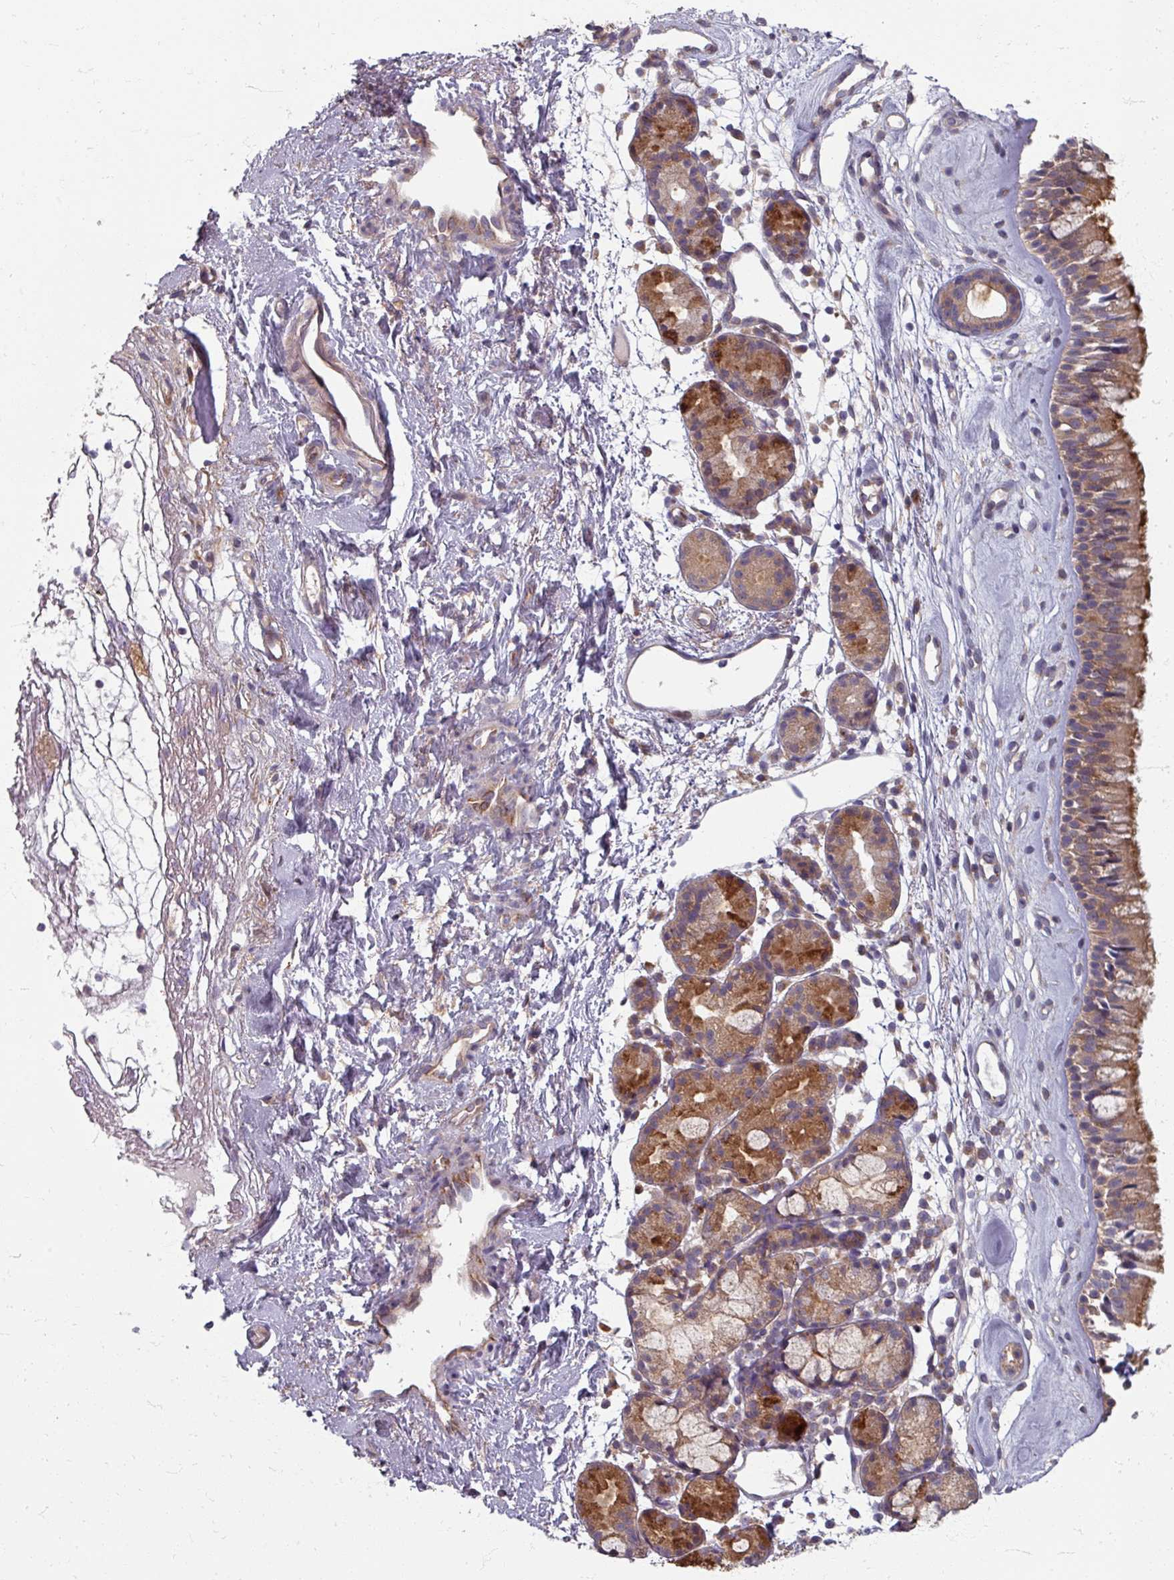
{"staining": {"intensity": "moderate", "quantity": ">75%", "location": "cytoplasmic/membranous"}, "tissue": "nasopharynx", "cell_type": "Respiratory epithelial cells", "image_type": "normal", "snomed": [{"axis": "morphology", "description": "Normal tissue, NOS"}, {"axis": "topography", "description": "Nasopharynx"}], "caption": "A medium amount of moderate cytoplasmic/membranous positivity is identified in approximately >75% of respiratory epithelial cells in benign nasopharynx. Ihc stains the protein of interest in brown and the nuclei are stained blue.", "gene": "STAM", "patient": {"sex": "male", "age": 82}}